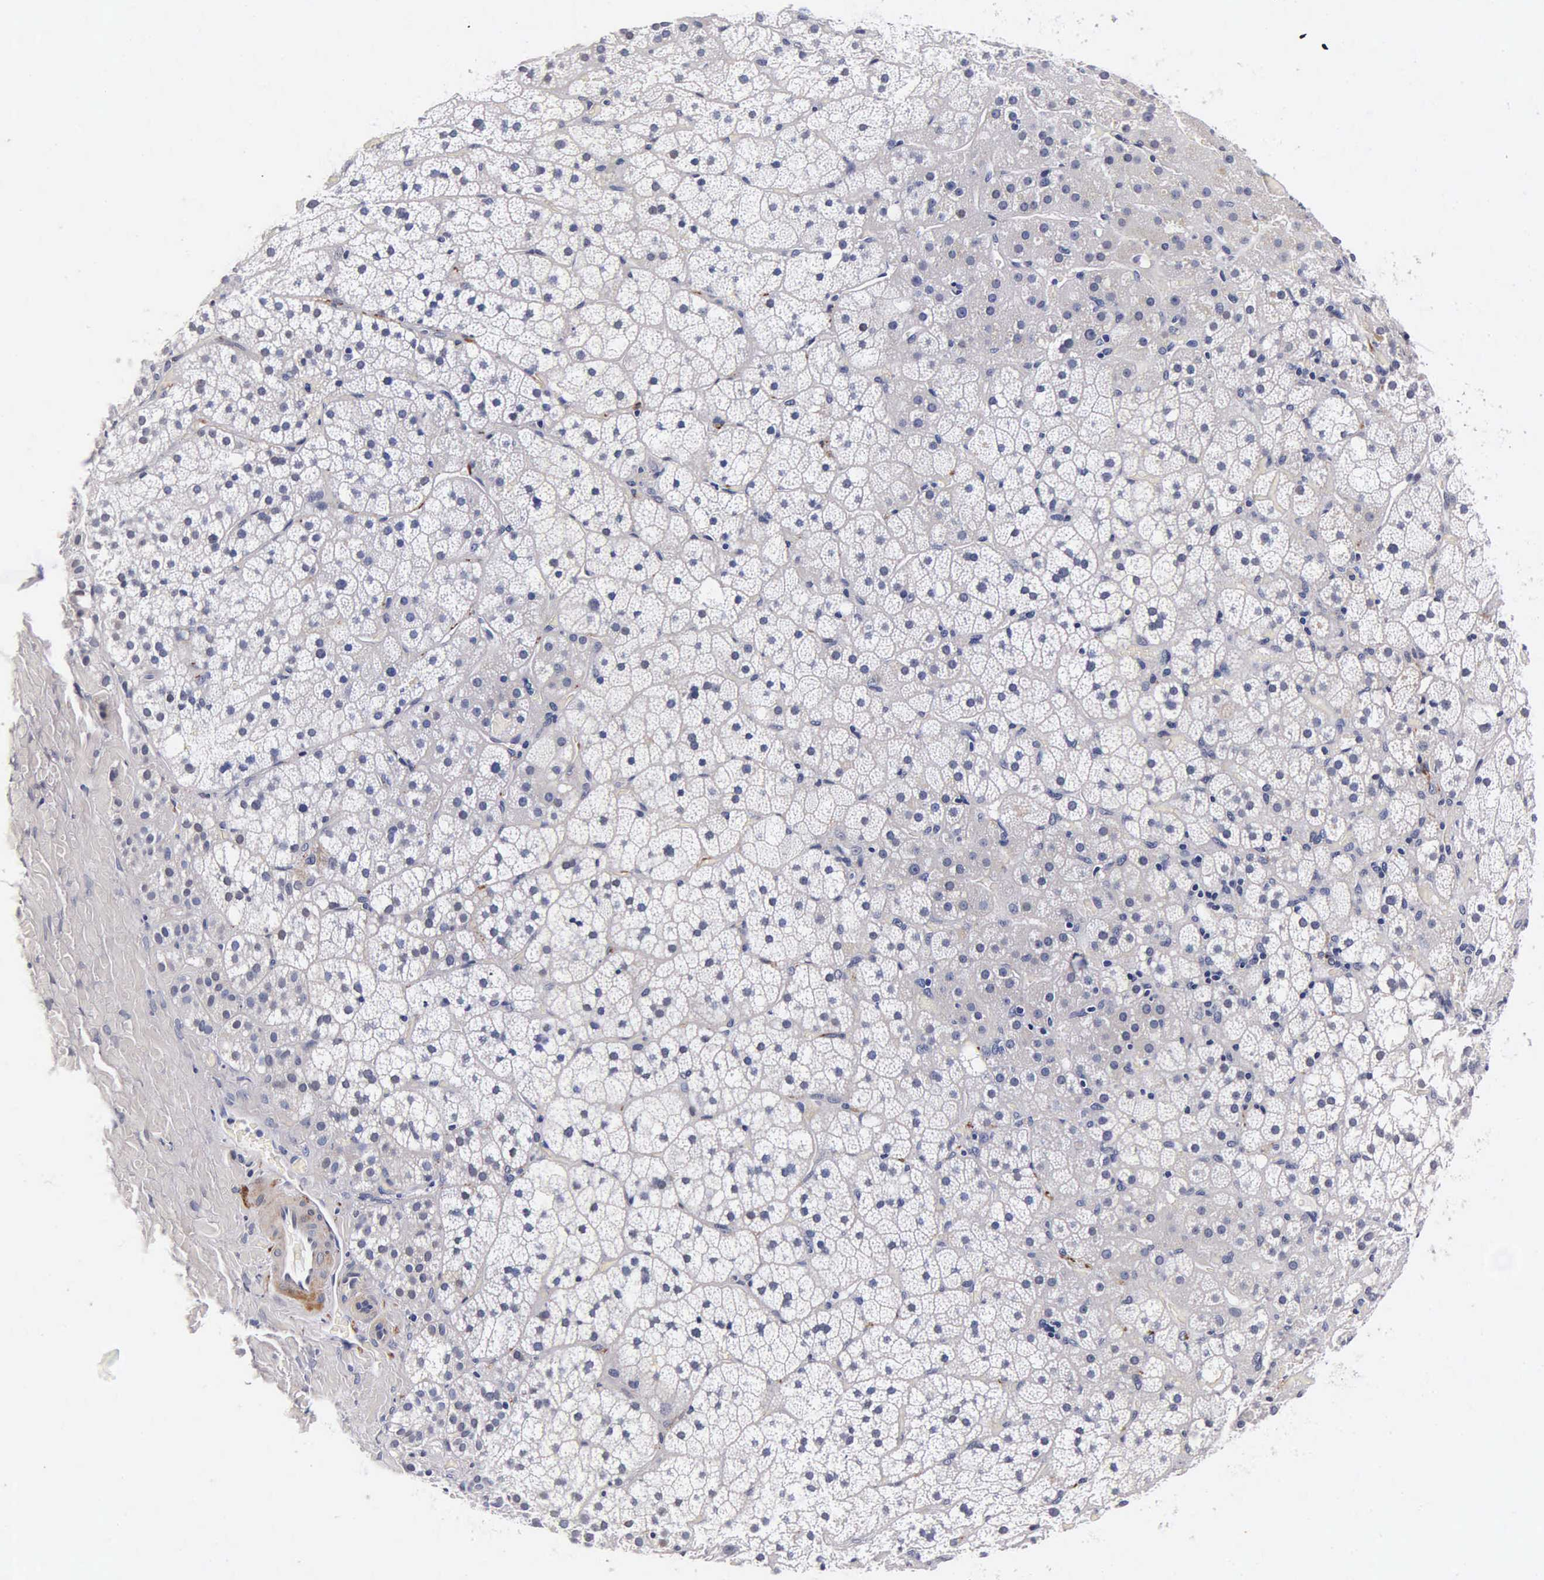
{"staining": {"intensity": "negative", "quantity": "none", "location": "none"}, "tissue": "adrenal gland", "cell_type": "Glandular cells", "image_type": "normal", "snomed": [{"axis": "morphology", "description": "Normal tissue, NOS"}, {"axis": "topography", "description": "Adrenal gland"}], "caption": "Immunohistochemical staining of unremarkable adrenal gland displays no significant staining in glandular cells. (Stains: DAB immunohistochemistry with hematoxylin counter stain, Microscopy: brightfield microscopy at high magnification).", "gene": "ENO2", "patient": {"sex": "male", "age": 53}}